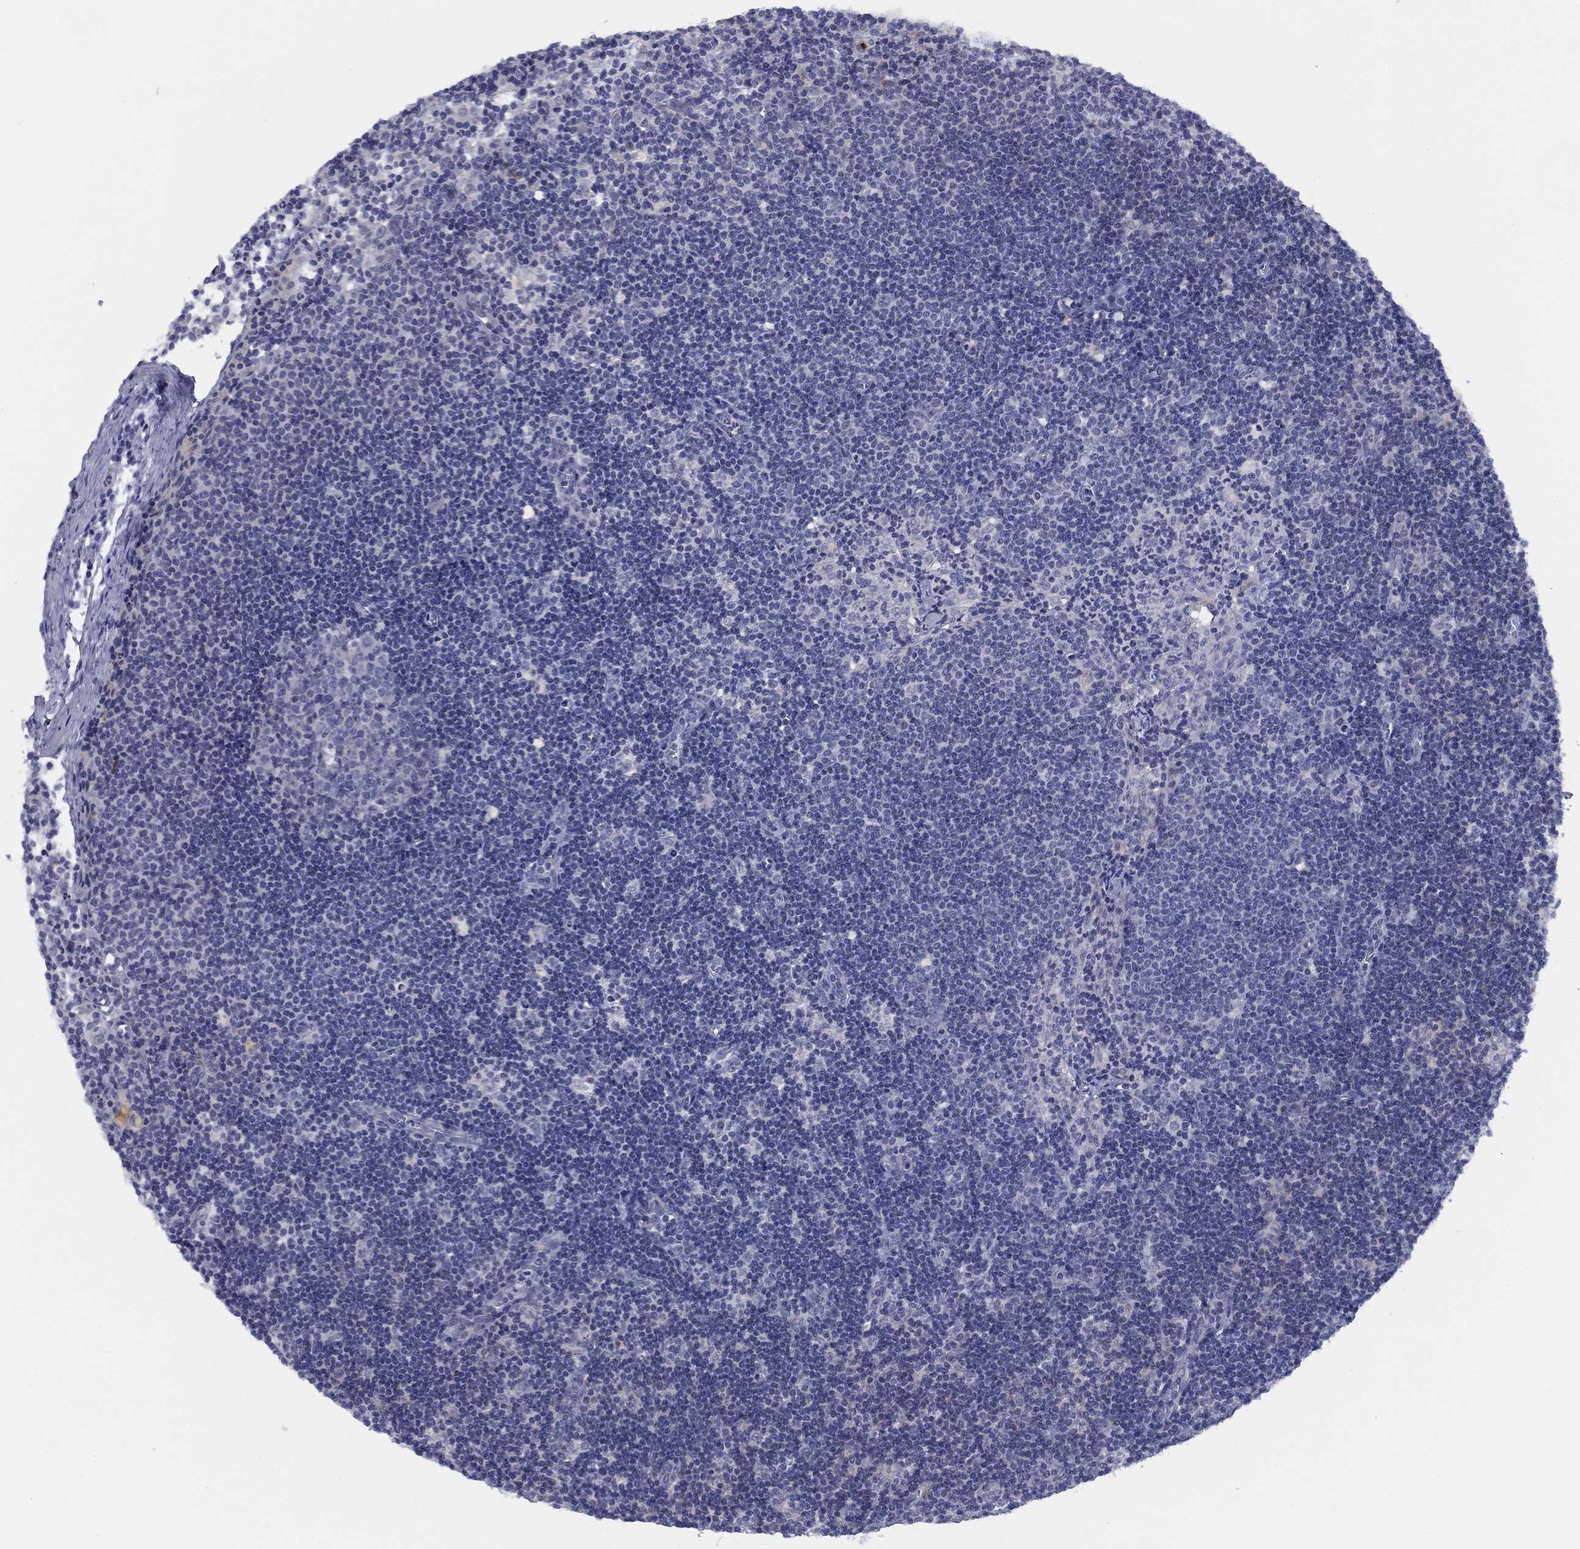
{"staining": {"intensity": "negative", "quantity": "none", "location": "none"}, "tissue": "lymph node", "cell_type": "Germinal center cells", "image_type": "normal", "snomed": [{"axis": "morphology", "description": "Normal tissue, NOS"}, {"axis": "topography", "description": "Lymph node"}], "caption": "This is a micrograph of IHC staining of normal lymph node, which shows no staining in germinal center cells.", "gene": "SLC13A4", "patient": {"sex": "female", "age": 34}}